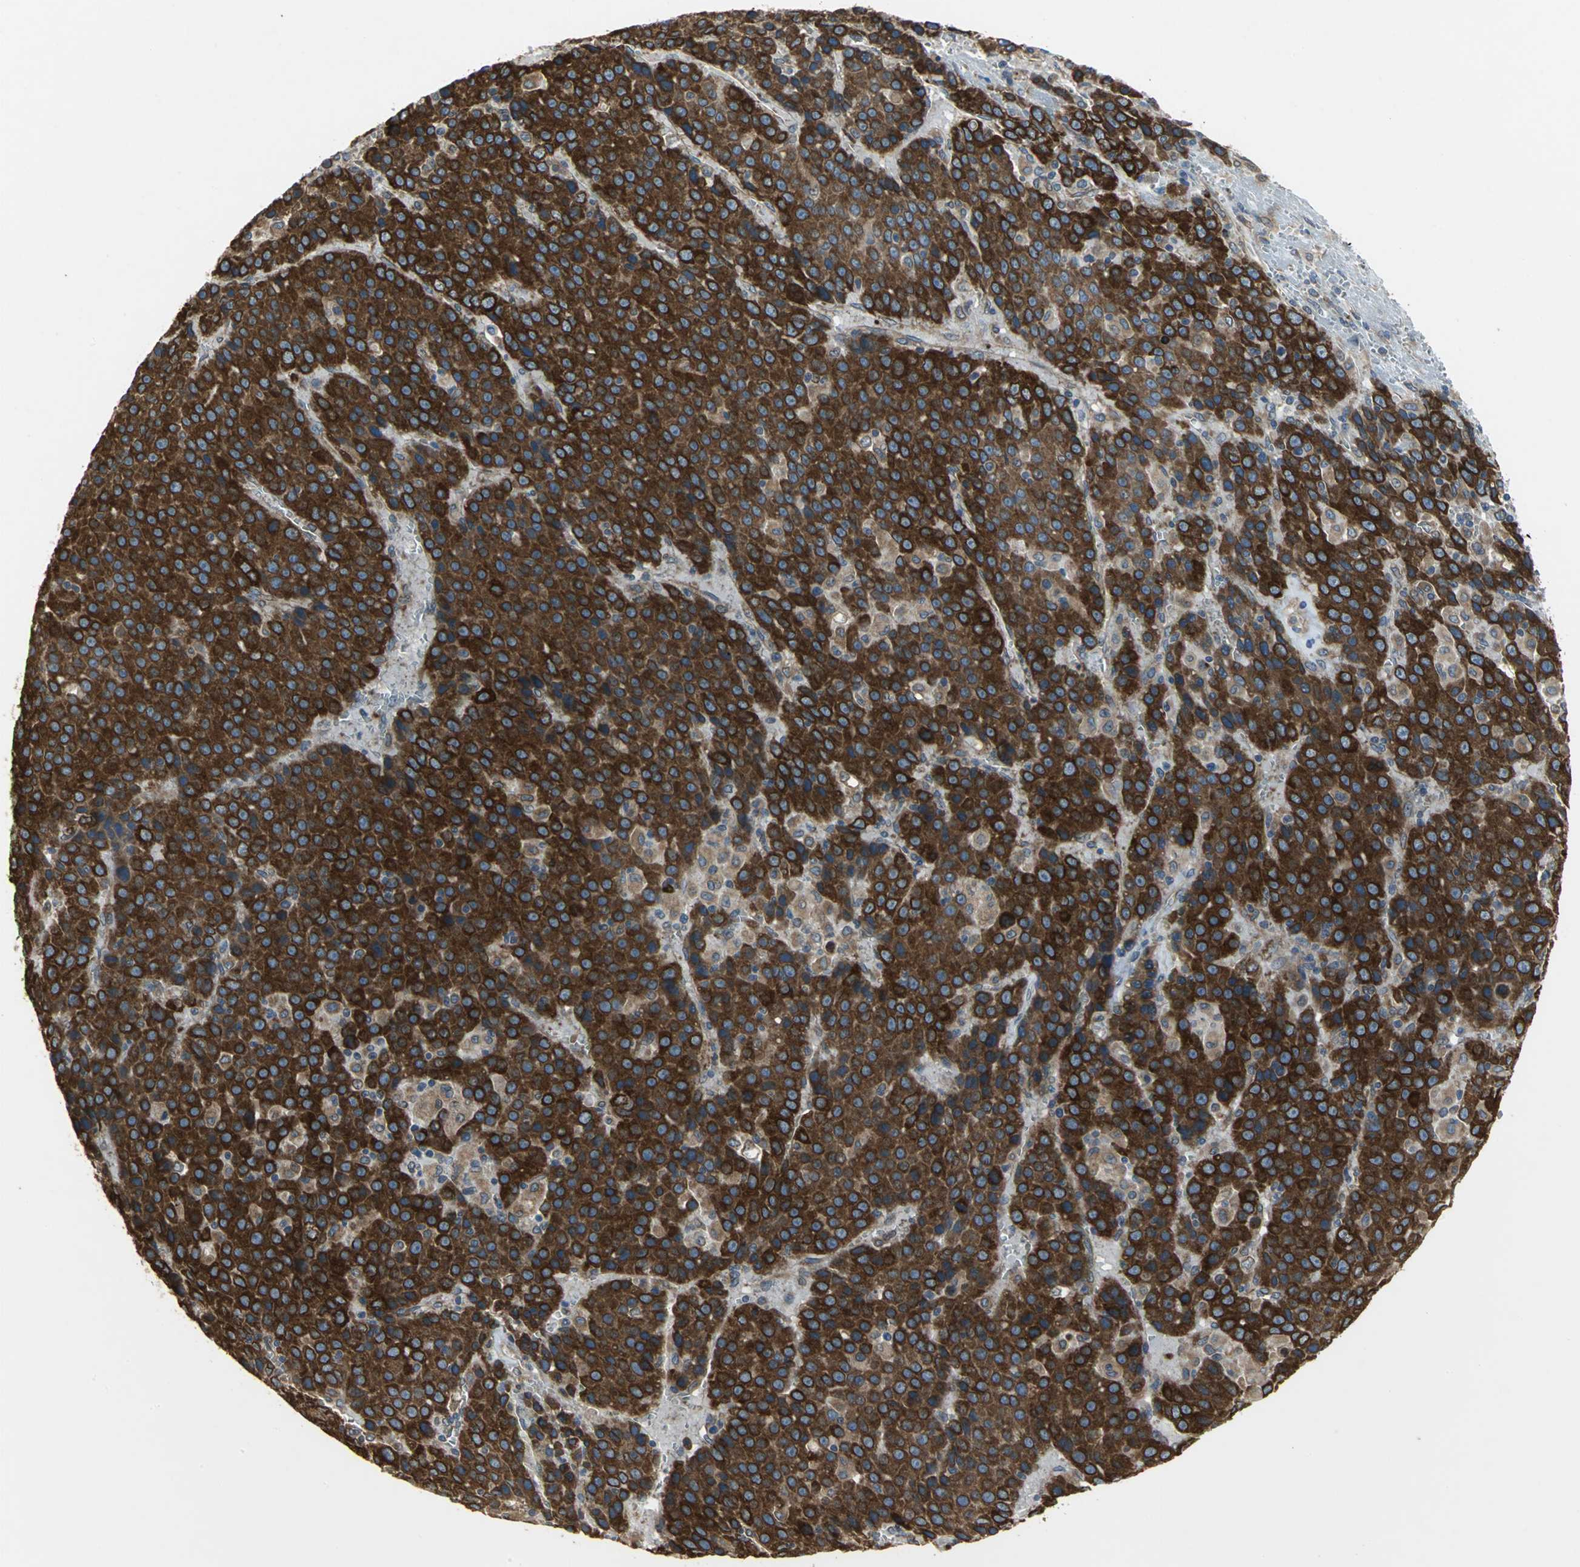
{"staining": {"intensity": "strong", "quantity": ">75%", "location": "cytoplasmic/membranous"}, "tissue": "liver cancer", "cell_type": "Tumor cells", "image_type": "cancer", "snomed": [{"axis": "morphology", "description": "Carcinoma, Hepatocellular, NOS"}, {"axis": "topography", "description": "Liver"}], "caption": "High-magnification brightfield microscopy of hepatocellular carcinoma (liver) stained with DAB (brown) and counterstained with hematoxylin (blue). tumor cells exhibit strong cytoplasmic/membranous expression is identified in approximately>75% of cells. The protein is stained brown, and the nuclei are stained in blue (DAB (3,3'-diaminobenzidine) IHC with brightfield microscopy, high magnification).", "gene": "SYVN1", "patient": {"sex": "female", "age": 53}}